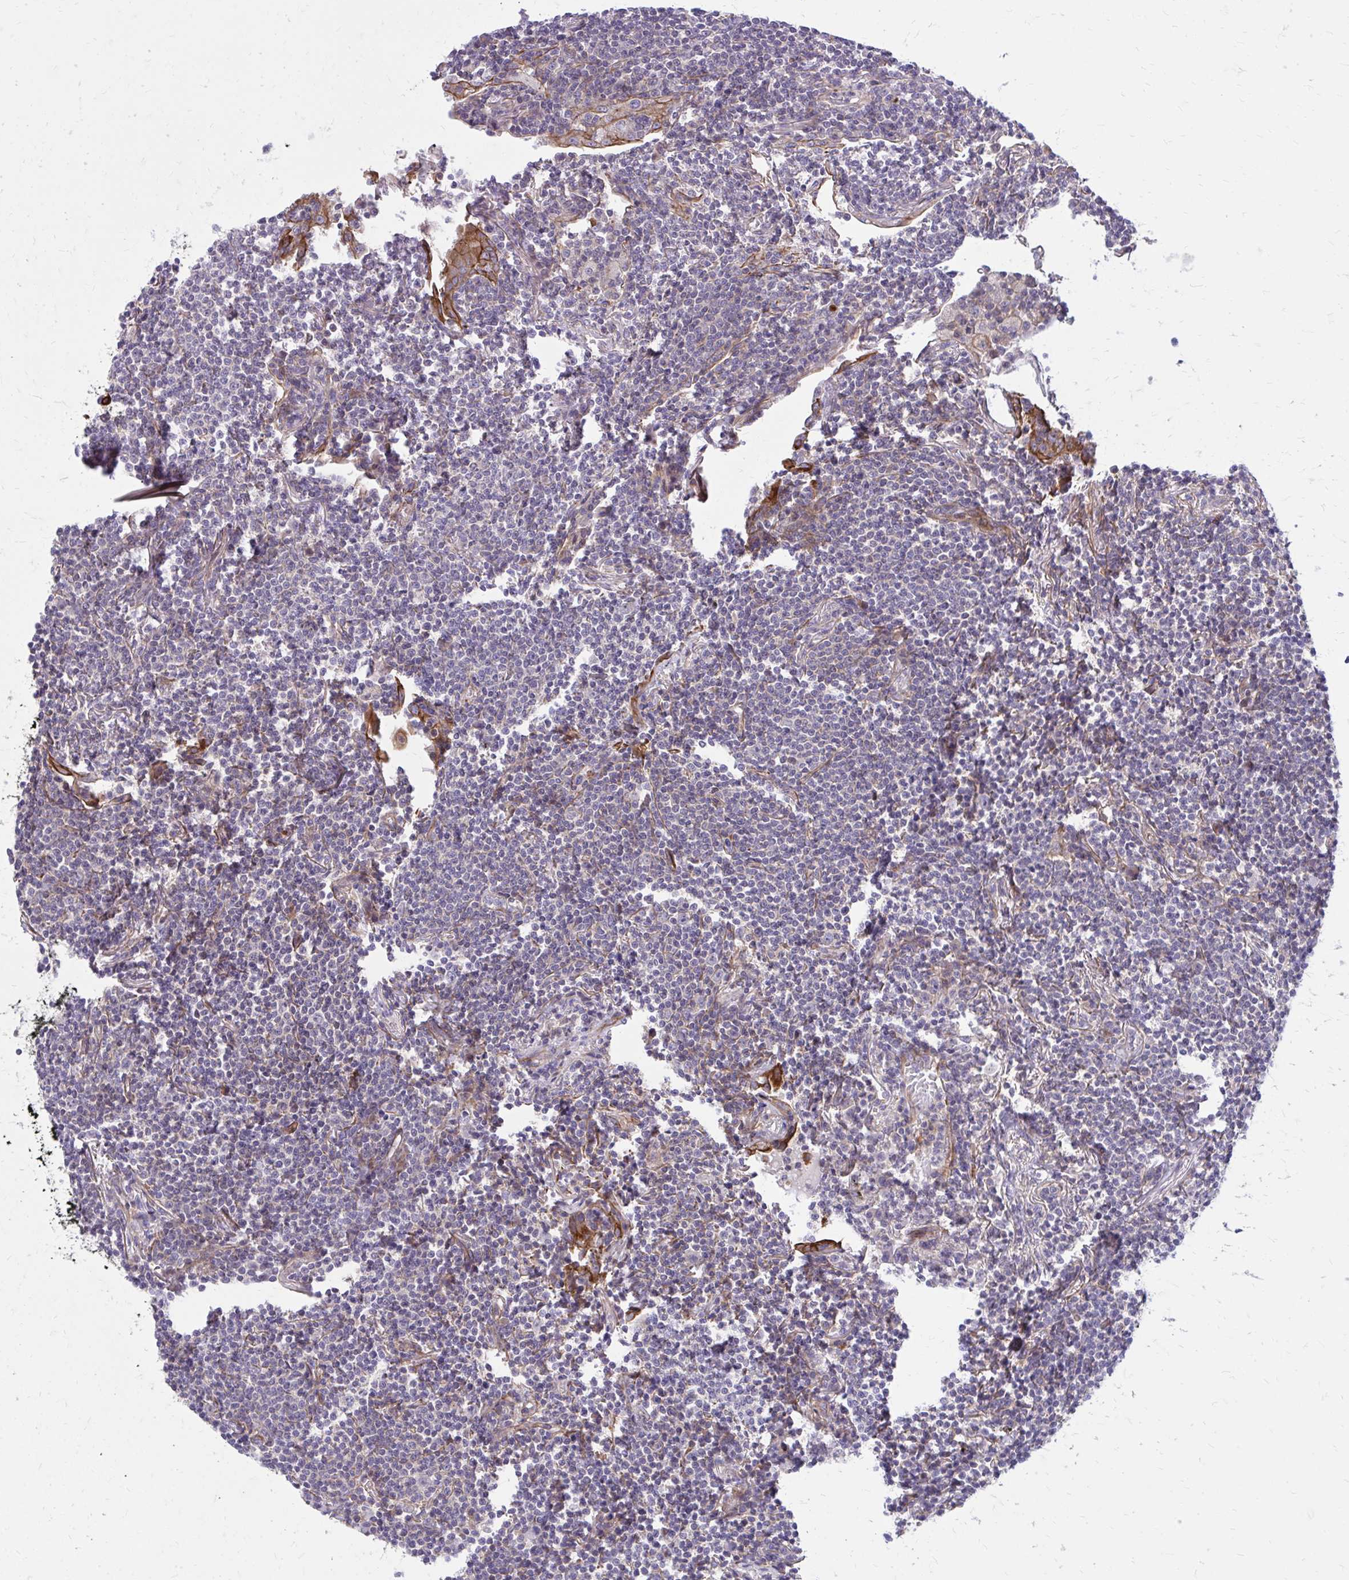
{"staining": {"intensity": "negative", "quantity": "none", "location": "none"}, "tissue": "lymphoma", "cell_type": "Tumor cells", "image_type": "cancer", "snomed": [{"axis": "morphology", "description": "Malignant lymphoma, non-Hodgkin's type, Low grade"}, {"axis": "topography", "description": "Lung"}], "caption": "Immunohistochemistry (IHC) photomicrograph of neoplastic tissue: lymphoma stained with DAB displays no significant protein positivity in tumor cells. Nuclei are stained in blue.", "gene": "FAP", "patient": {"sex": "female", "age": 71}}